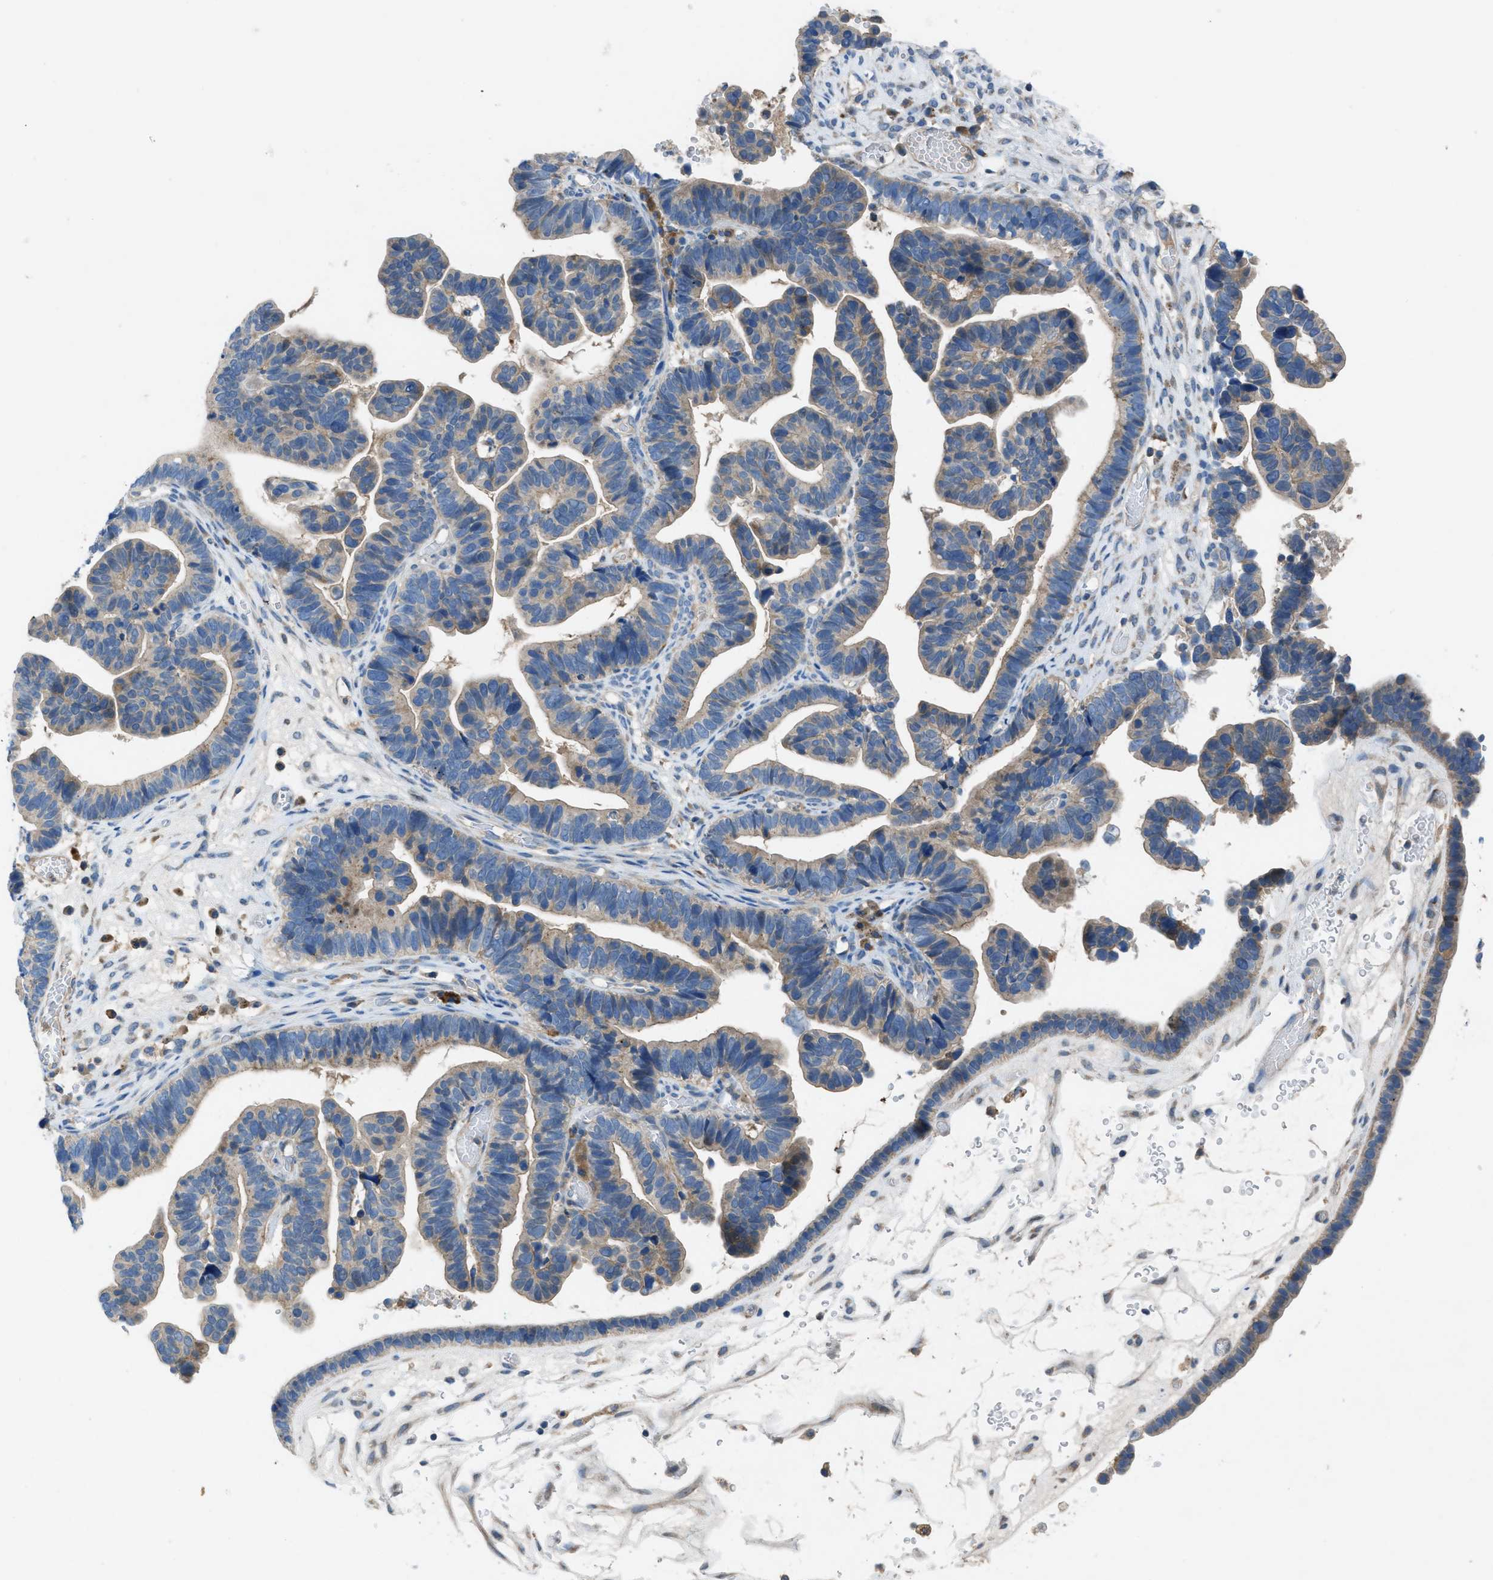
{"staining": {"intensity": "weak", "quantity": "<25%", "location": "cytoplasmic/membranous"}, "tissue": "ovarian cancer", "cell_type": "Tumor cells", "image_type": "cancer", "snomed": [{"axis": "morphology", "description": "Cystadenocarcinoma, serous, NOS"}, {"axis": "topography", "description": "Ovary"}], "caption": "Tumor cells show no significant expression in ovarian serous cystadenocarcinoma. (Immunohistochemistry (ihc), brightfield microscopy, high magnification).", "gene": "MAP3K20", "patient": {"sex": "female", "age": 56}}